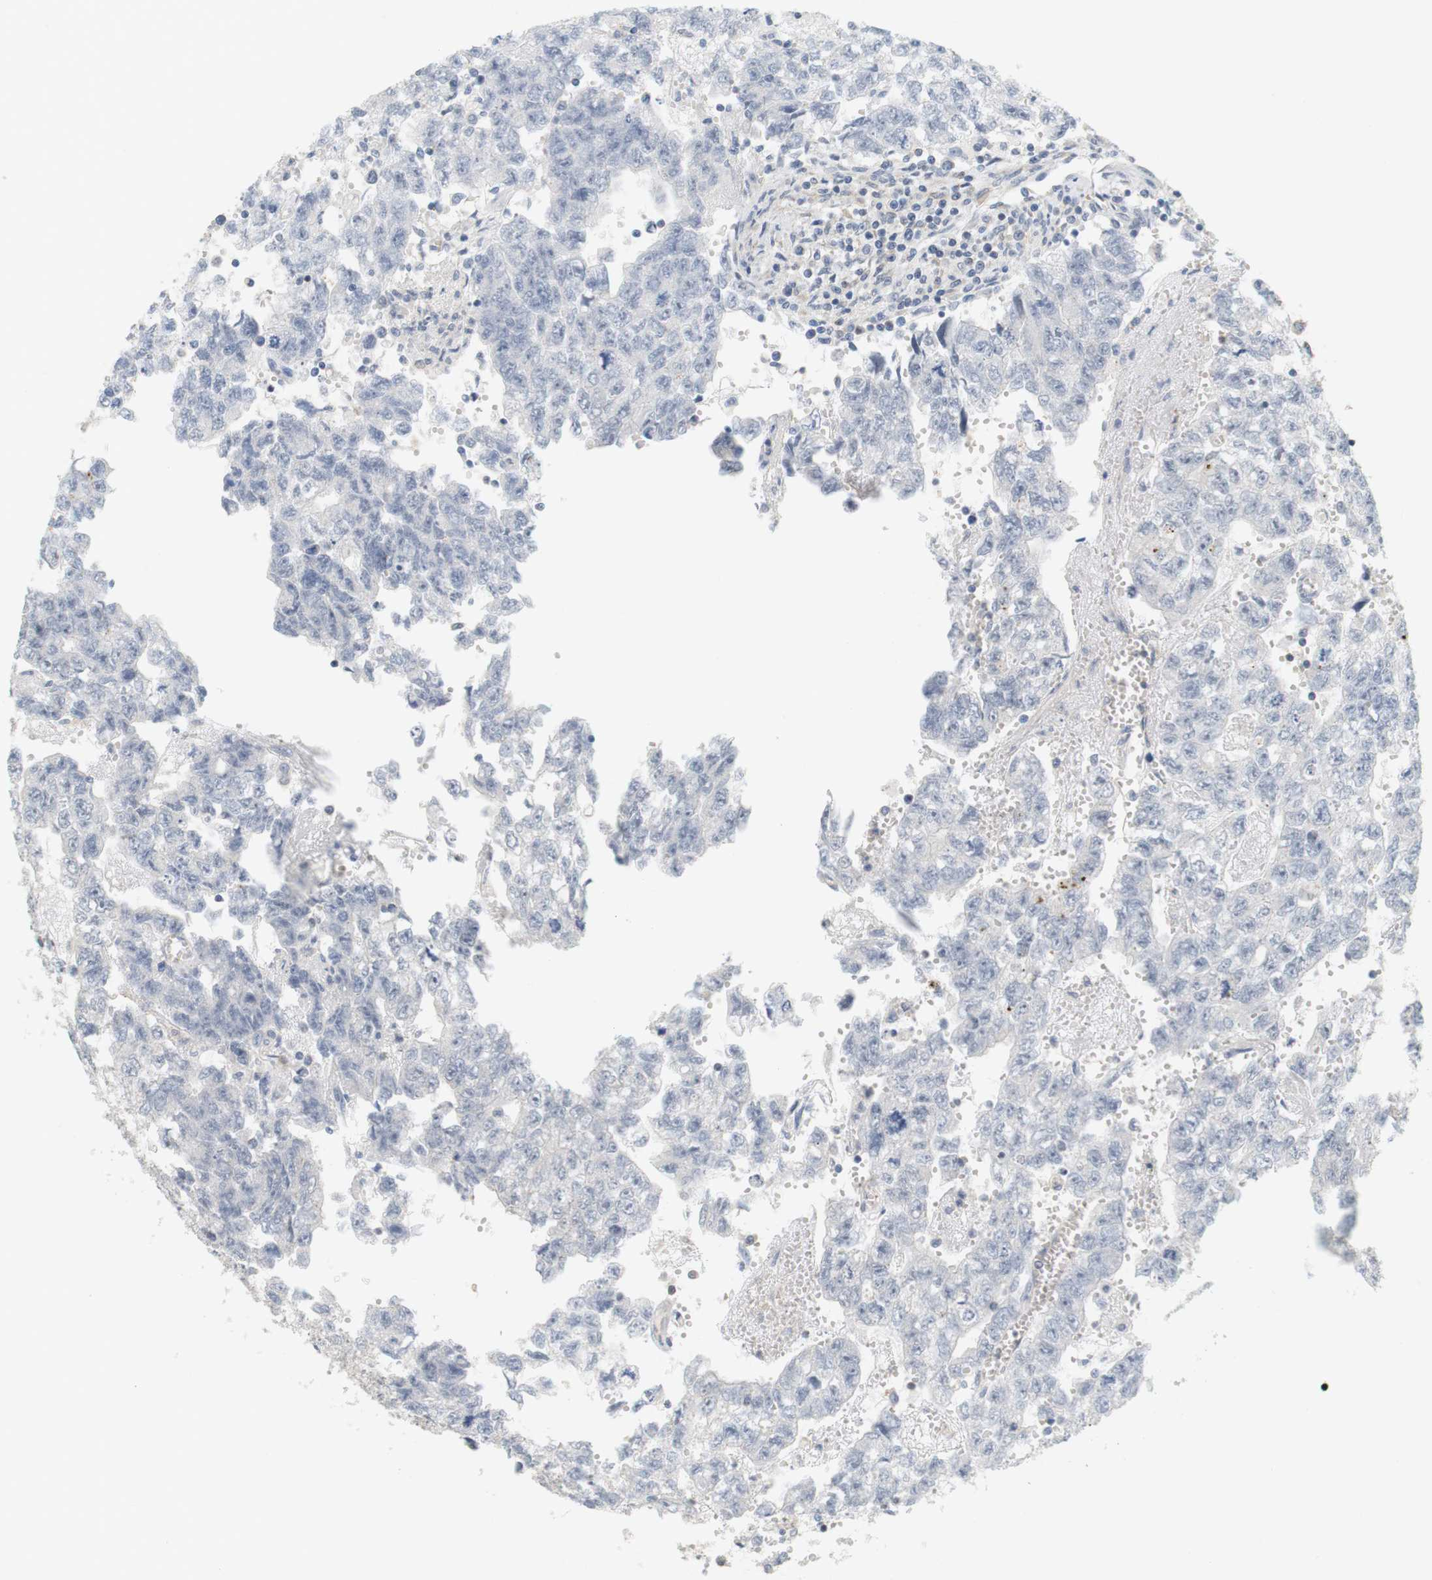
{"staining": {"intensity": "negative", "quantity": "none", "location": "none"}, "tissue": "testis cancer", "cell_type": "Tumor cells", "image_type": "cancer", "snomed": [{"axis": "morphology", "description": "Seminoma, NOS"}, {"axis": "morphology", "description": "Carcinoma, Embryonal, NOS"}, {"axis": "topography", "description": "Testis"}], "caption": "A high-resolution photomicrograph shows immunohistochemistry (IHC) staining of testis cancer, which shows no significant staining in tumor cells. The staining is performed using DAB (3,3'-diaminobenzidine) brown chromogen with nuclei counter-stained in using hematoxylin.", "gene": "OSR1", "patient": {"sex": "male", "age": 38}}